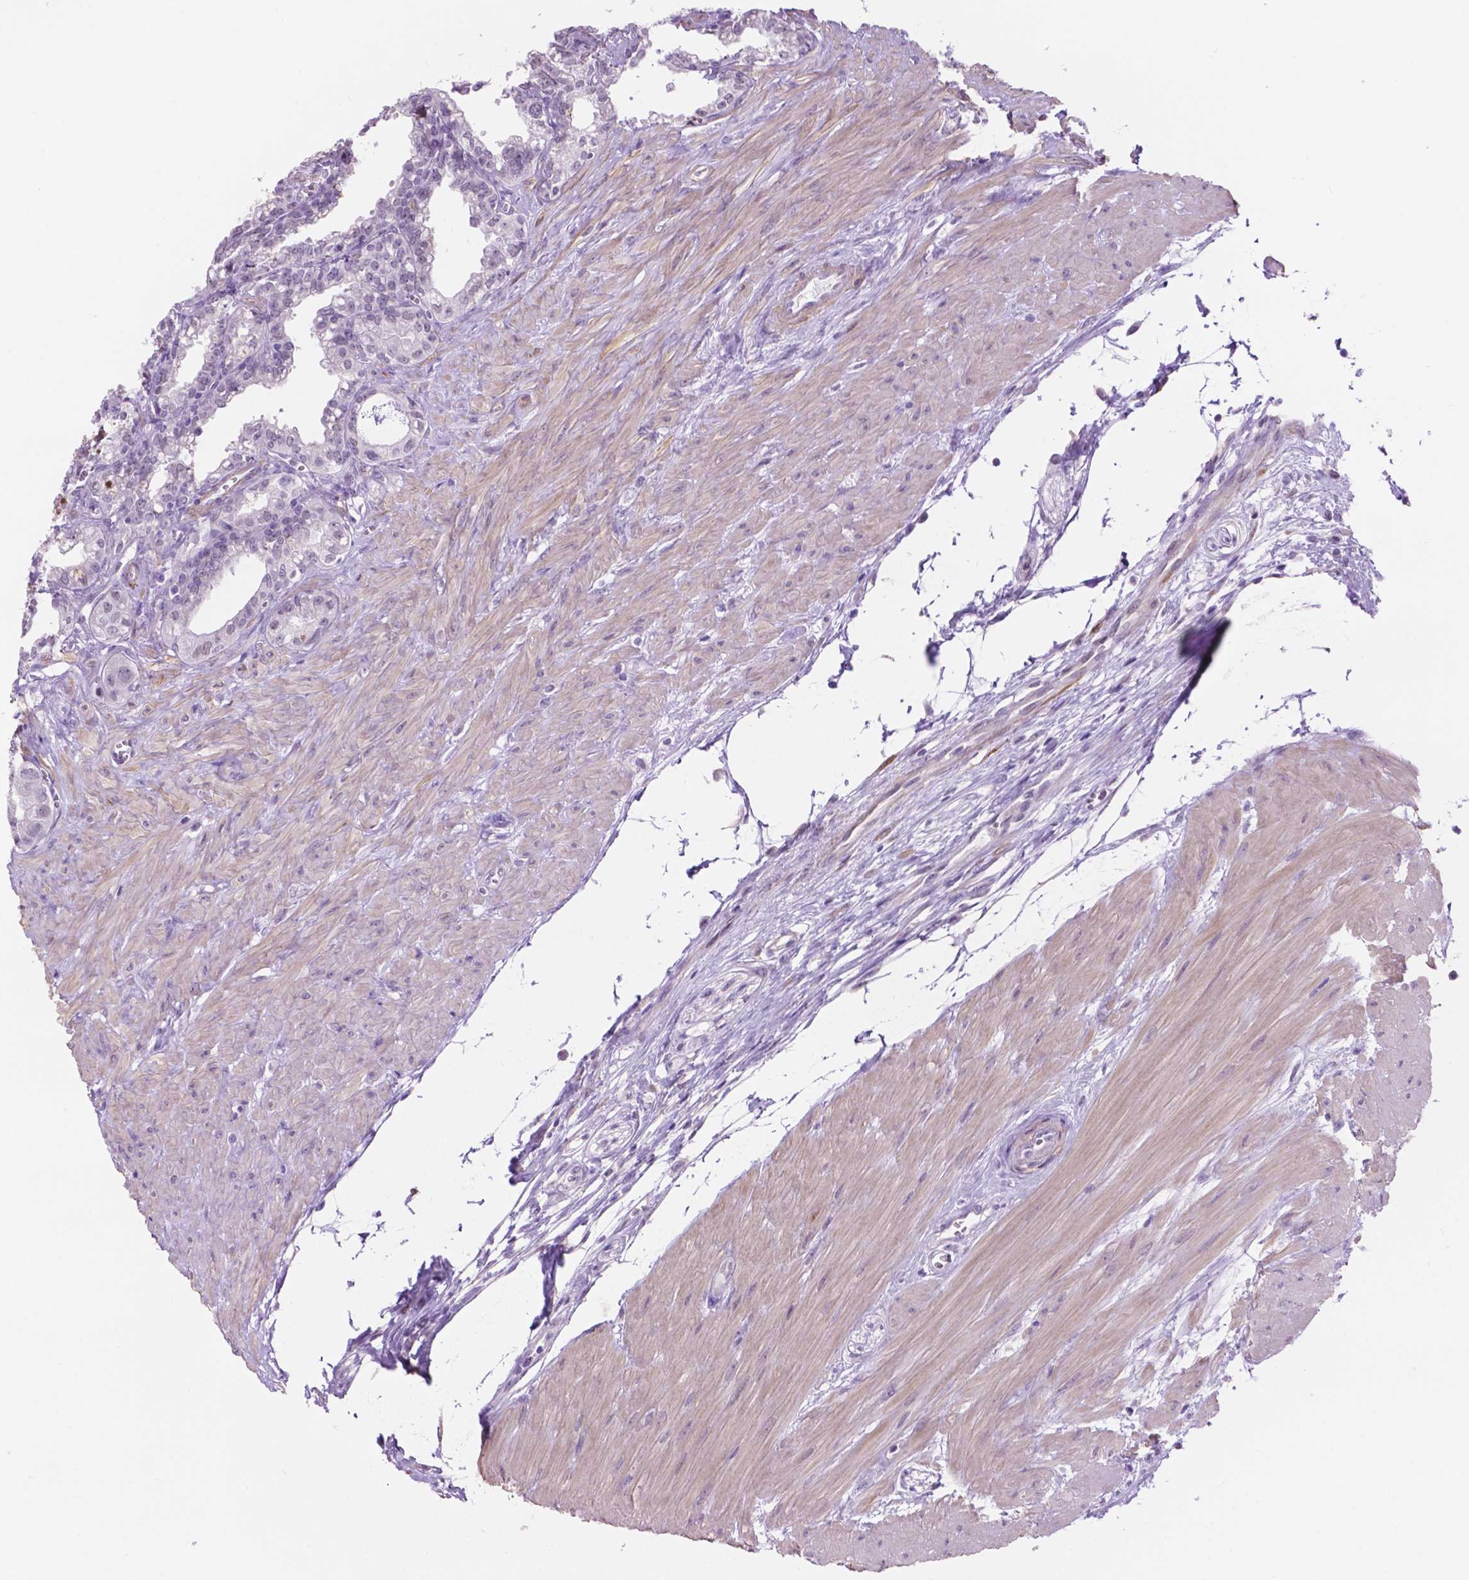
{"staining": {"intensity": "negative", "quantity": "none", "location": "none"}, "tissue": "seminal vesicle", "cell_type": "Glandular cells", "image_type": "normal", "snomed": [{"axis": "morphology", "description": "Normal tissue, NOS"}, {"axis": "morphology", "description": "Urothelial carcinoma, NOS"}, {"axis": "topography", "description": "Urinary bladder"}, {"axis": "topography", "description": "Seminal veicle"}], "caption": "Immunohistochemistry of normal human seminal vesicle displays no positivity in glandular cells.", "gene": "ACY3", "patient": {"sex": "male", "age": 76}}